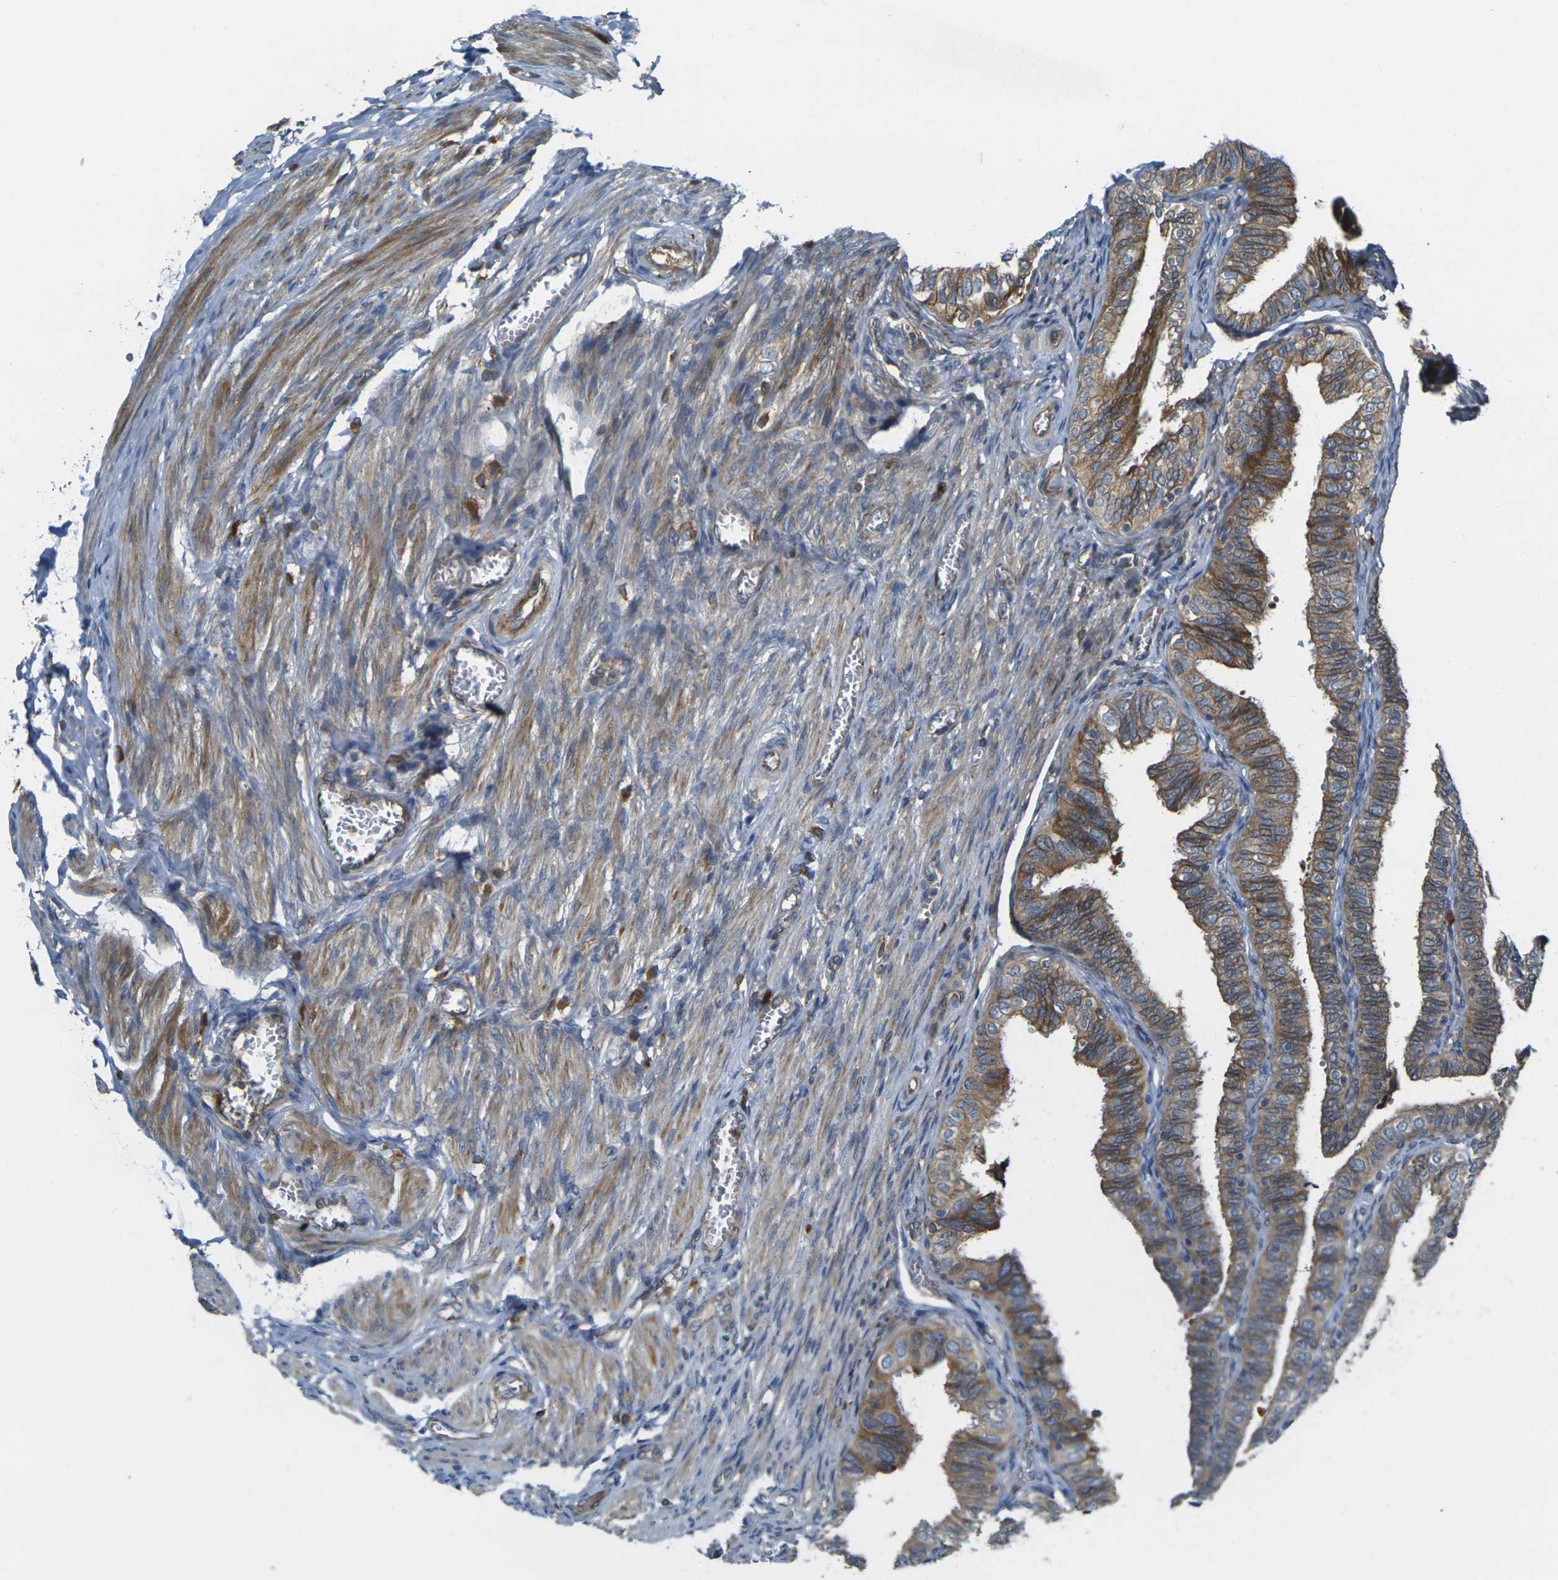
{"staining": {"intensity": "moderate", "quantity": ">75%", "location": "cytoplasmic/membranous"}, "tissue": "fallopian tube", "cell_type": "Glandular cells", "image_type": "normal", "snomed": [{"axis": "morphology", "description": "Normal tissue, NOS"}, {"axis": "topography", "description": "Fallopian tube"}], "caption": "Fallopian tube stained for a protein demonstrates moderate cytoplasmic/membranous positivity in glandular cells. (DAB IHC, brown staining for protein, blue staining for nuclei).", "gene": "FZD1", "patient": {"sex": "female", "age": 46}}